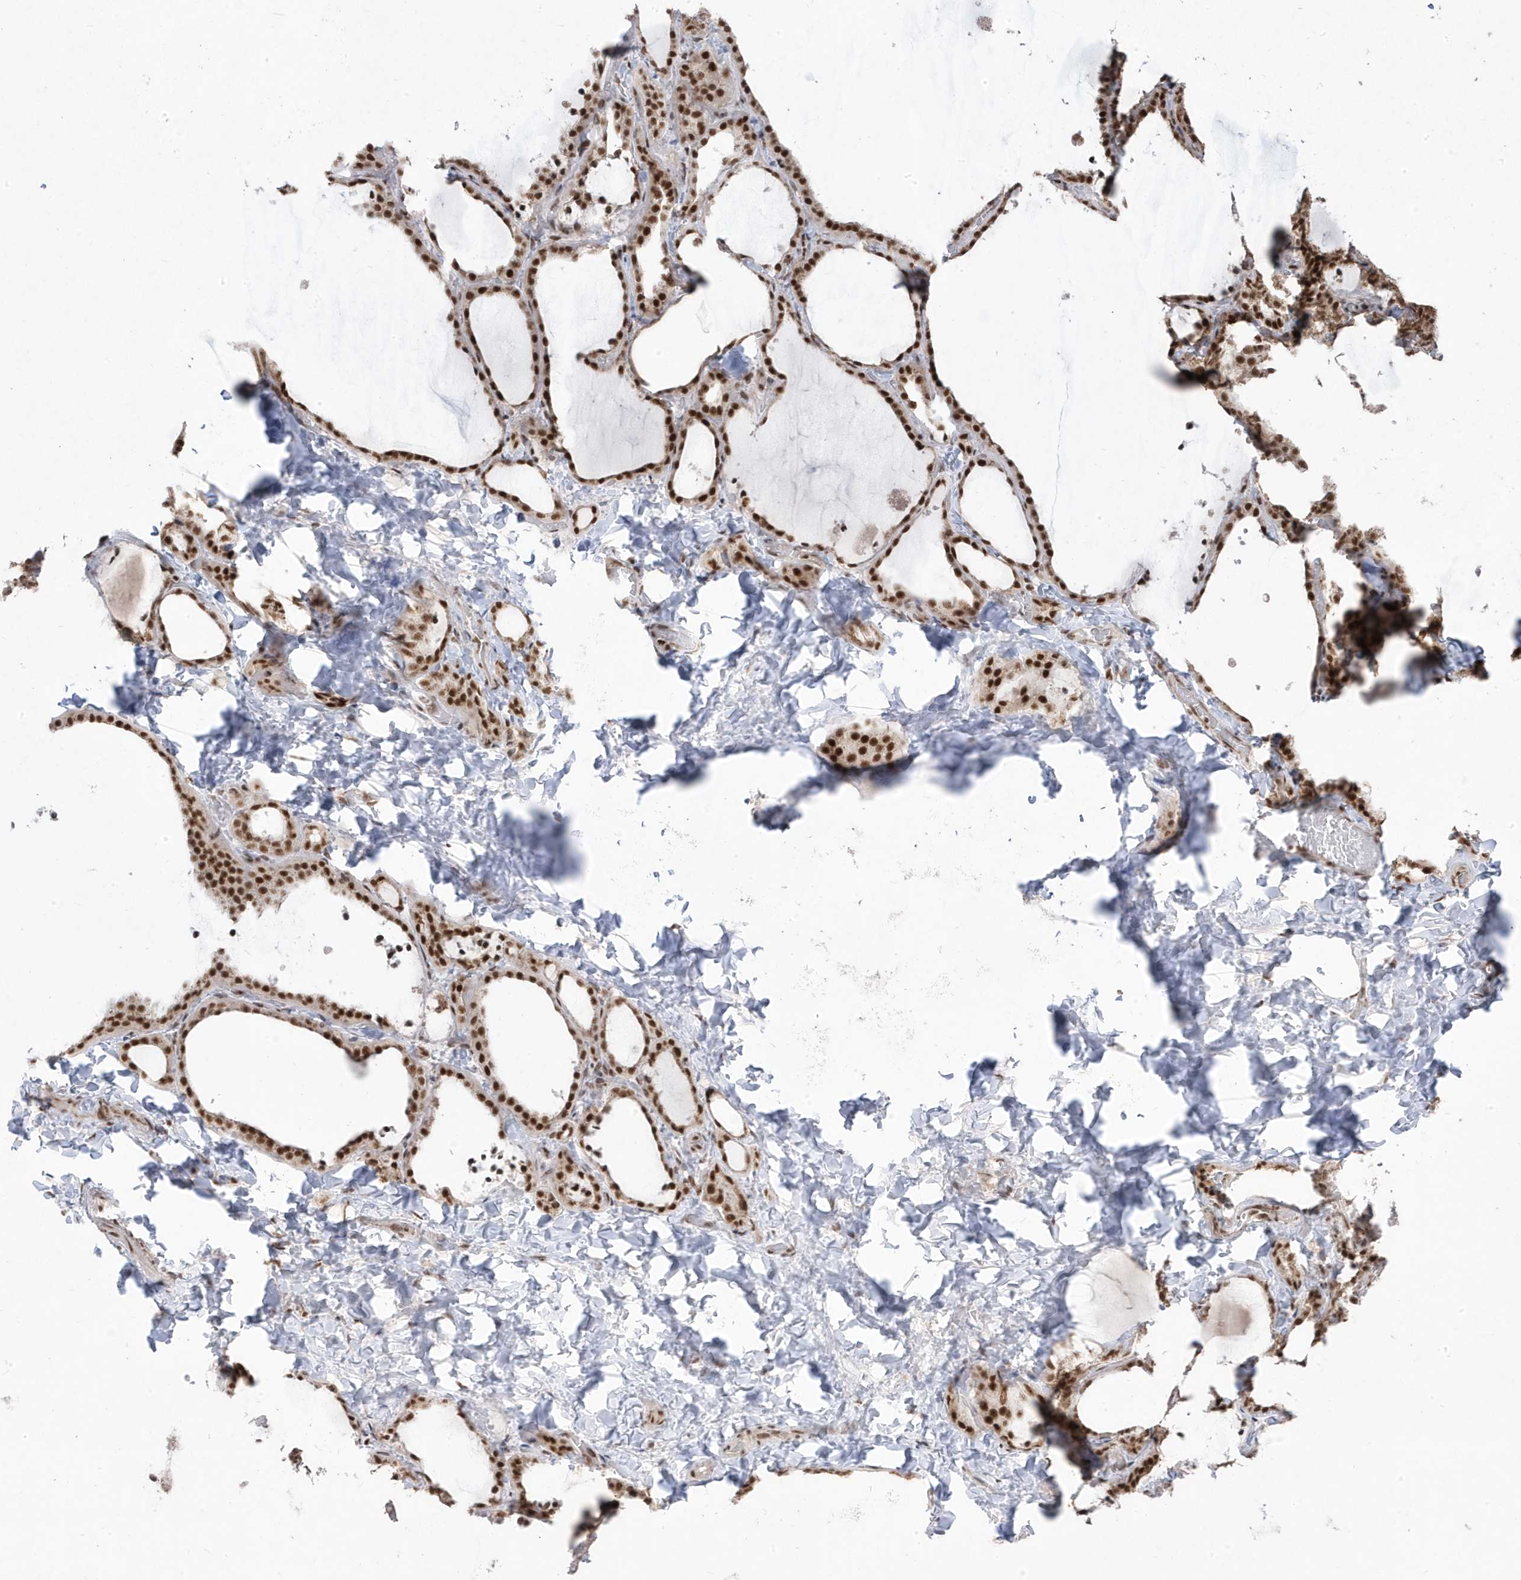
{"staining": {"intensity": "strong", "quantity": ">75%", "location": "nuclear"}, "tissue": "thyroid gland", "cell_type": "Glandular cells", "image_type": "normal", "snomed": [{"axis": "morphology", "description": "Normal tissue, NOS"}, {"axis": "topography", "description": "Thyroid gland"}], "caption": "About >75% of glandular cells in benign human thyroid gland reveal strong nuclear protein staining as visualized by brown immunohistochemical staining.", "gene": "MTREX", "patient": {"sex": "female", "age": 22}}